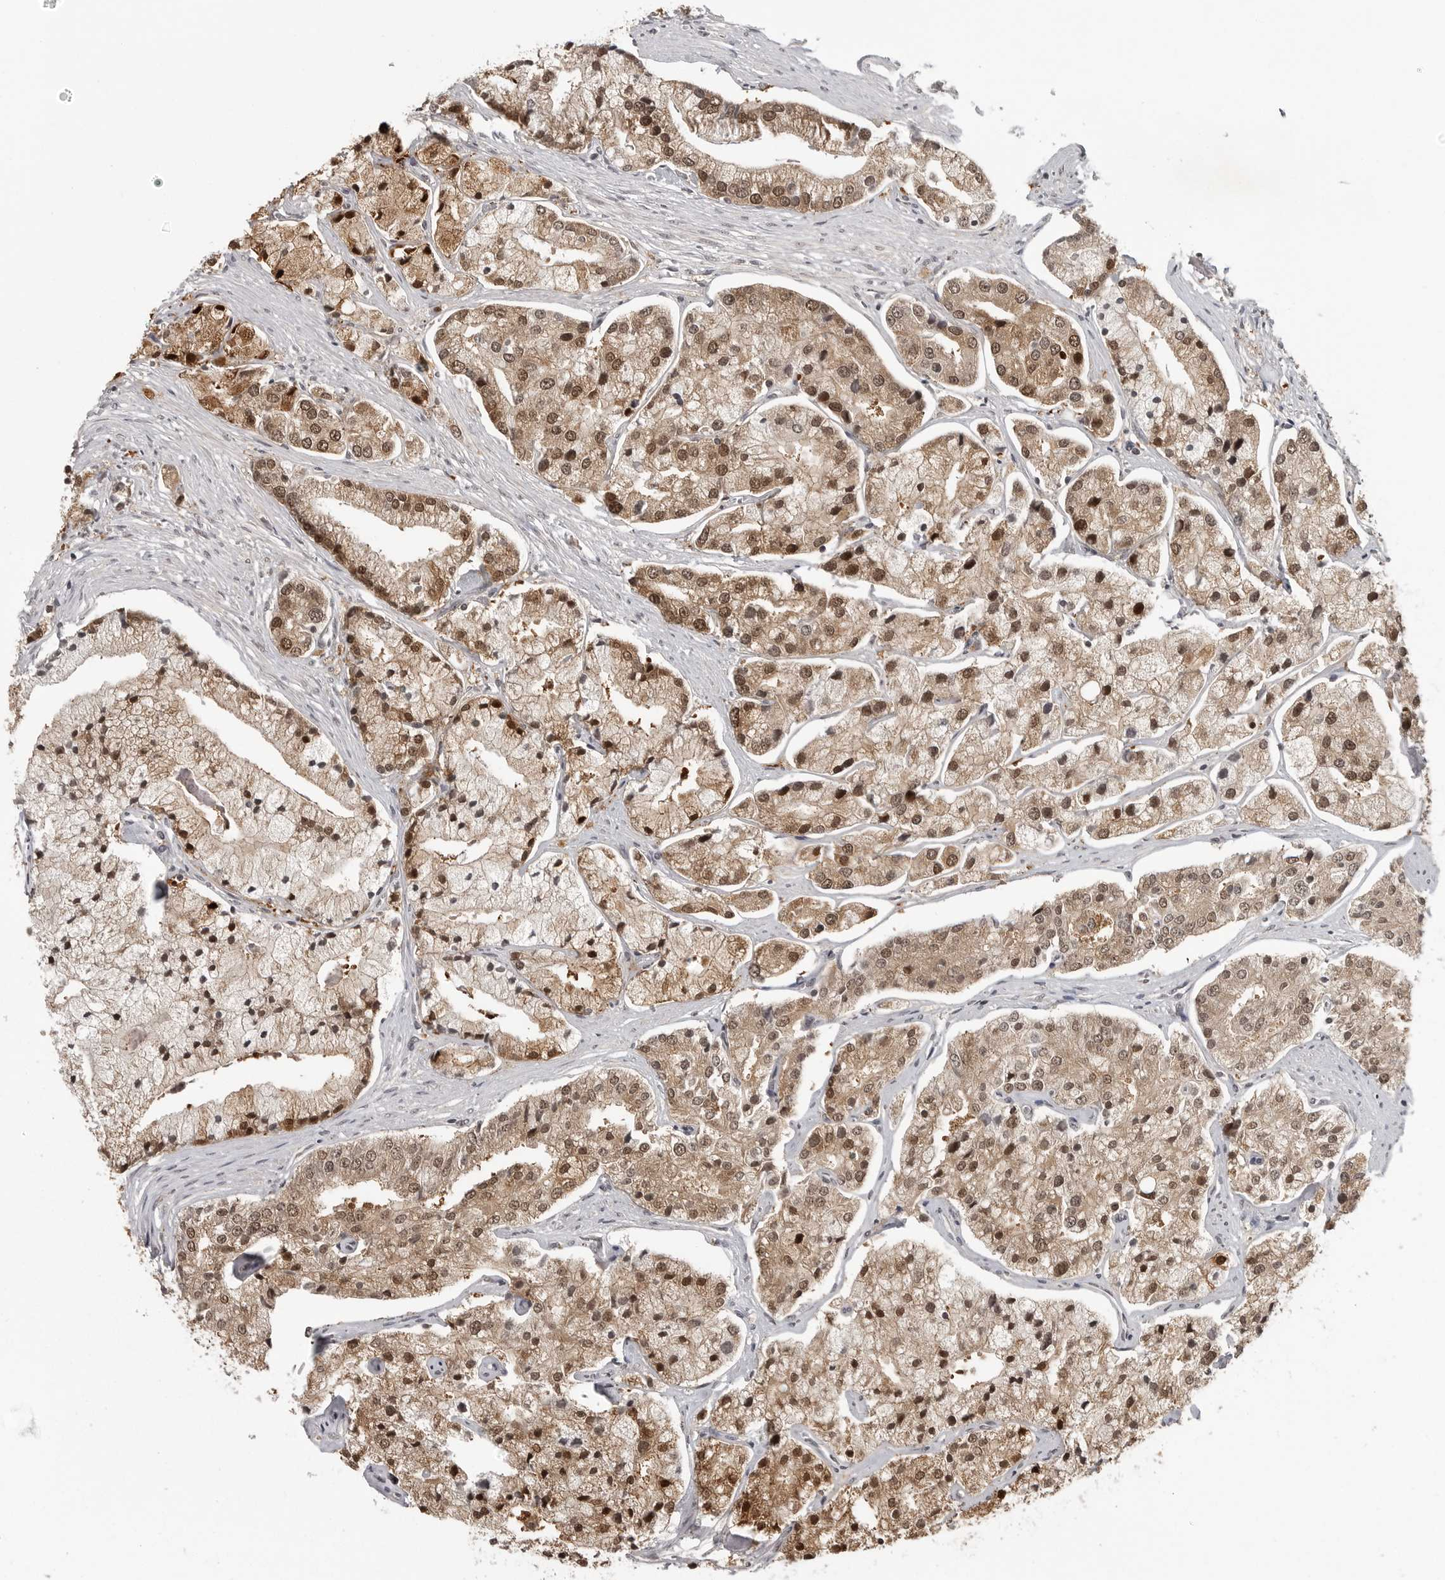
{"staining": {"intensity": "strong", "quantity": ">75%", "location": "cytoplasmic/membranous,nuclear"}, "tissue": "prostate cancer", "cell_type": "Tumor cells", "image_type": "cancer", "snomed": [{"axis": "morphology", "description": "Adenocarcinoma, High grade"}, {"axis": "topography", "description": "Prostate"}], "caption": "The micrograph exhibits immunohistochemical staining of high-grade adenocarcinoma (prostate). There is strong cytoplasmic/membranous and nuclear positivity is identified in about >75% of tumor cells.", "gene": "PEG3", "patient": {"sex": "male", "age": 50}}